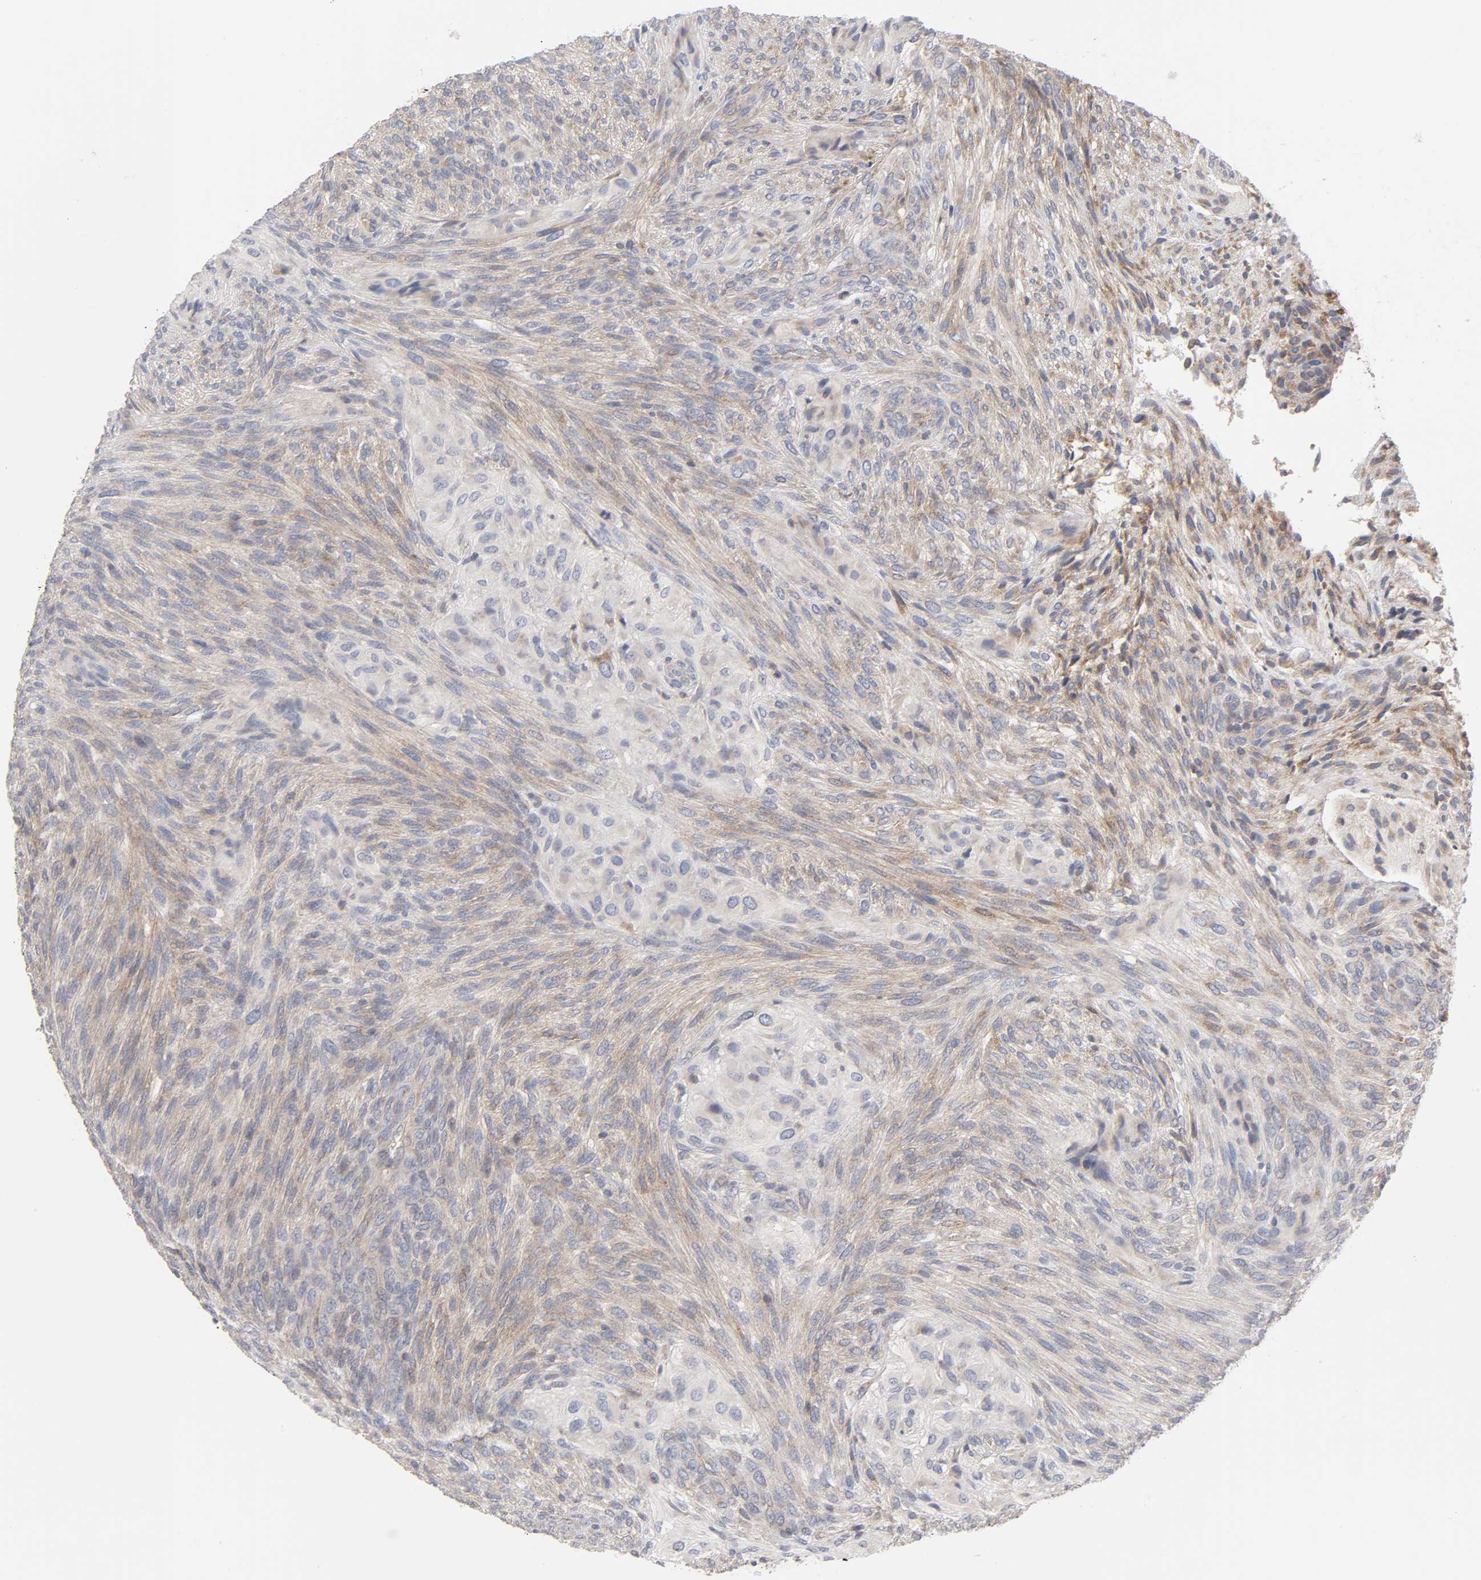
{"staining": {"intensity": "weak", "quantity": "25%-75%", "location": "cytoplasmic/membranous"}, "tissue": "glioma", "cell_type": "Tumor cells", "image_type": "cancer", "snomed": [{"axis": "morphology", "description": "Glioma, malignant, High grade"}, {"axis": "topography", "description": "Cerebral cortex"}], "caption": "A brown stain shows weak cytoplasmic/membranous positivity of a protein in human malignant glioma (high-grade) tumor cells. (DAB (3,3'-diaminobenzidine) IHC, brown staining for protein, blue staining for nuclei).", "gene": "IL4R", "patient": {"sex": "female", "age": 55}}